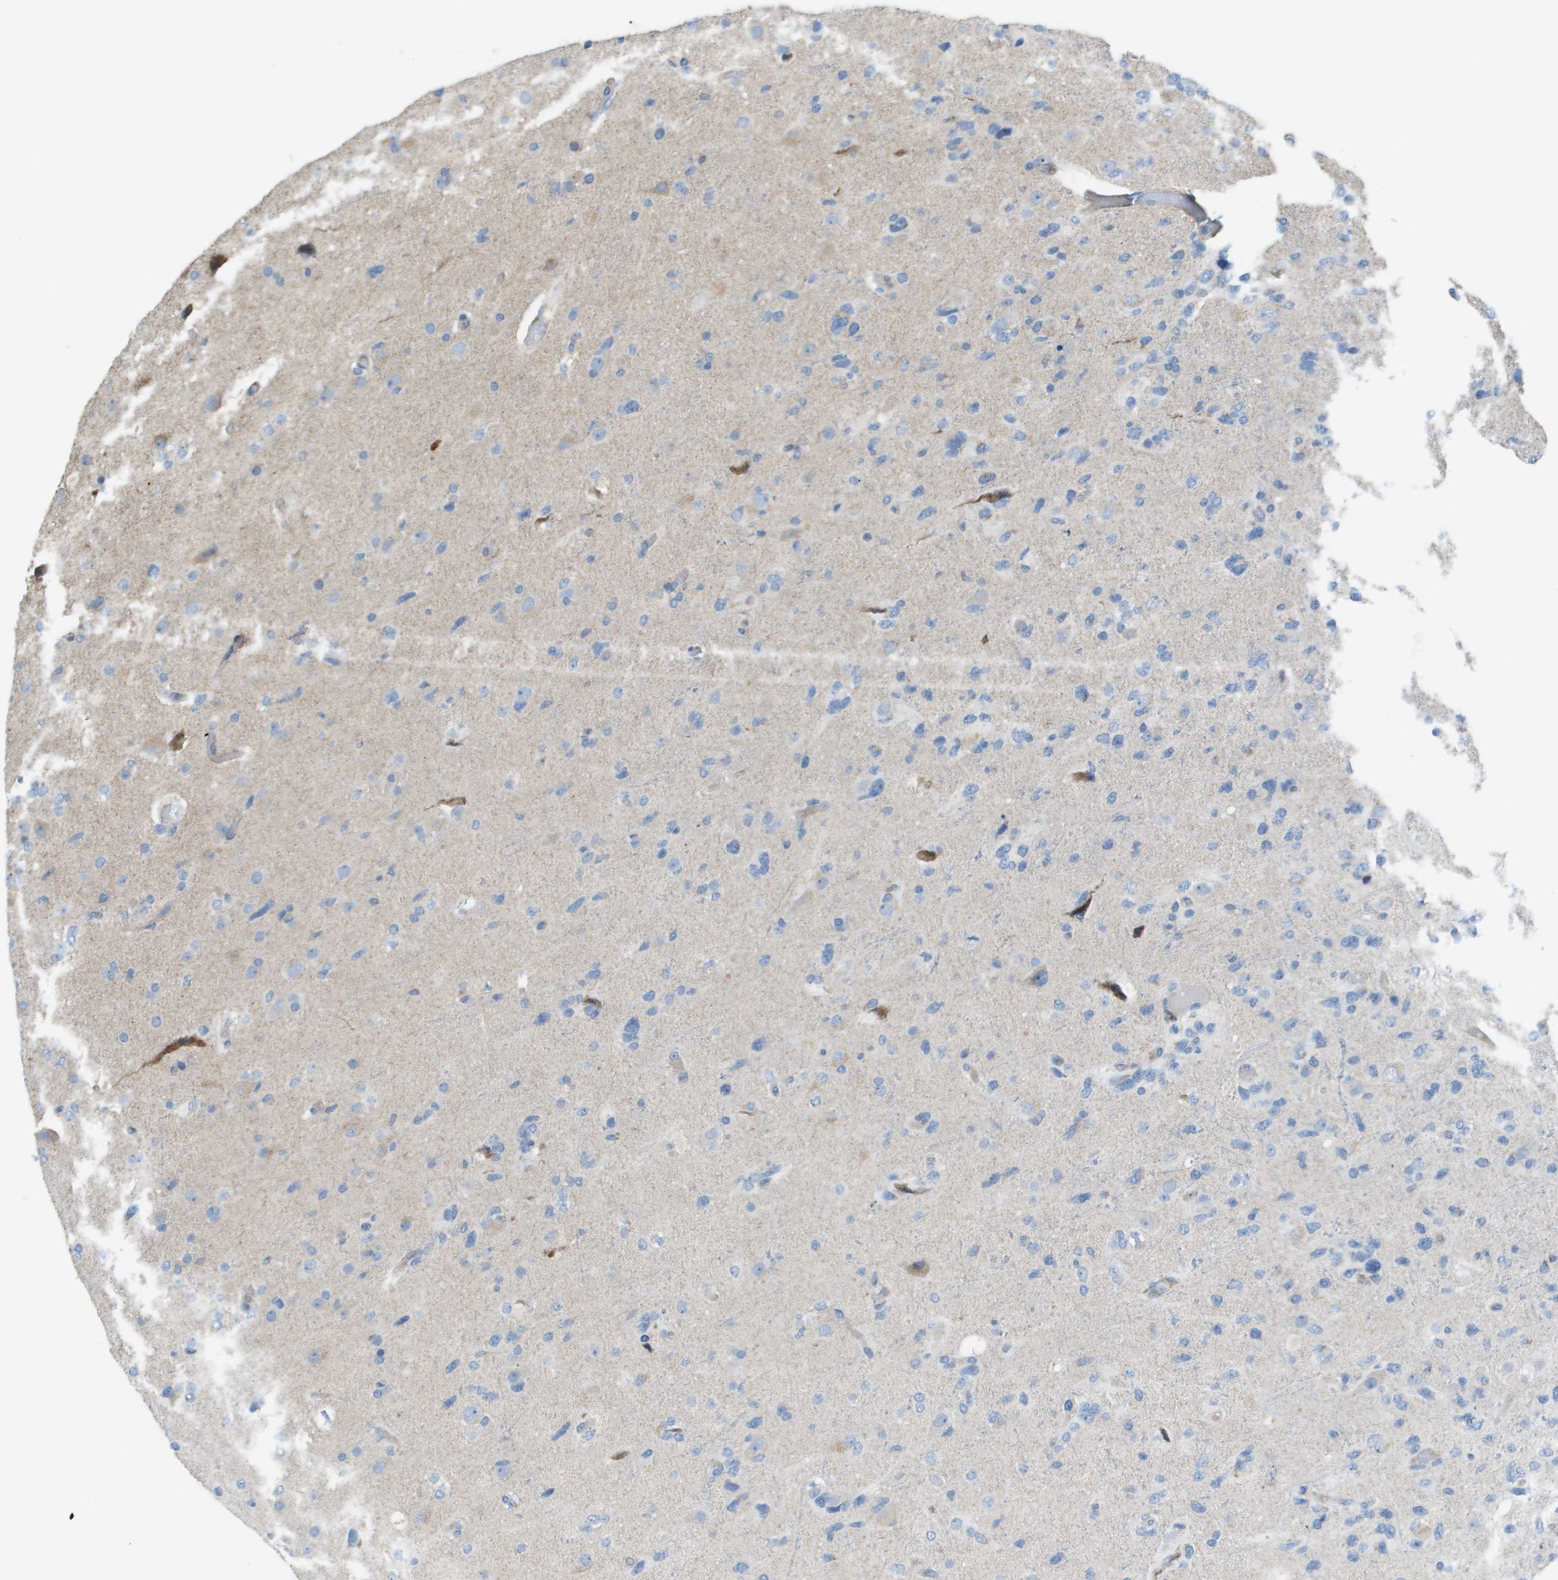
{"staining": {"intensity": "negative", "quantity": "none", "location": "none"}, "tissue": "glioma", "cell_type": "Tumor cells", "image_type": "cancer", "snomed": [{"axis": "morphology", "description": "Glioma, malignant, High grade"}, {"axis": "topography", "description": "Brain"}], "caption": "This is an IHC histopathology image of human malignant high-grade glioma. There is no positivity in tumor cells.", "gene": "GALNT6", "patient": {"sex": "female", "age": 58}}